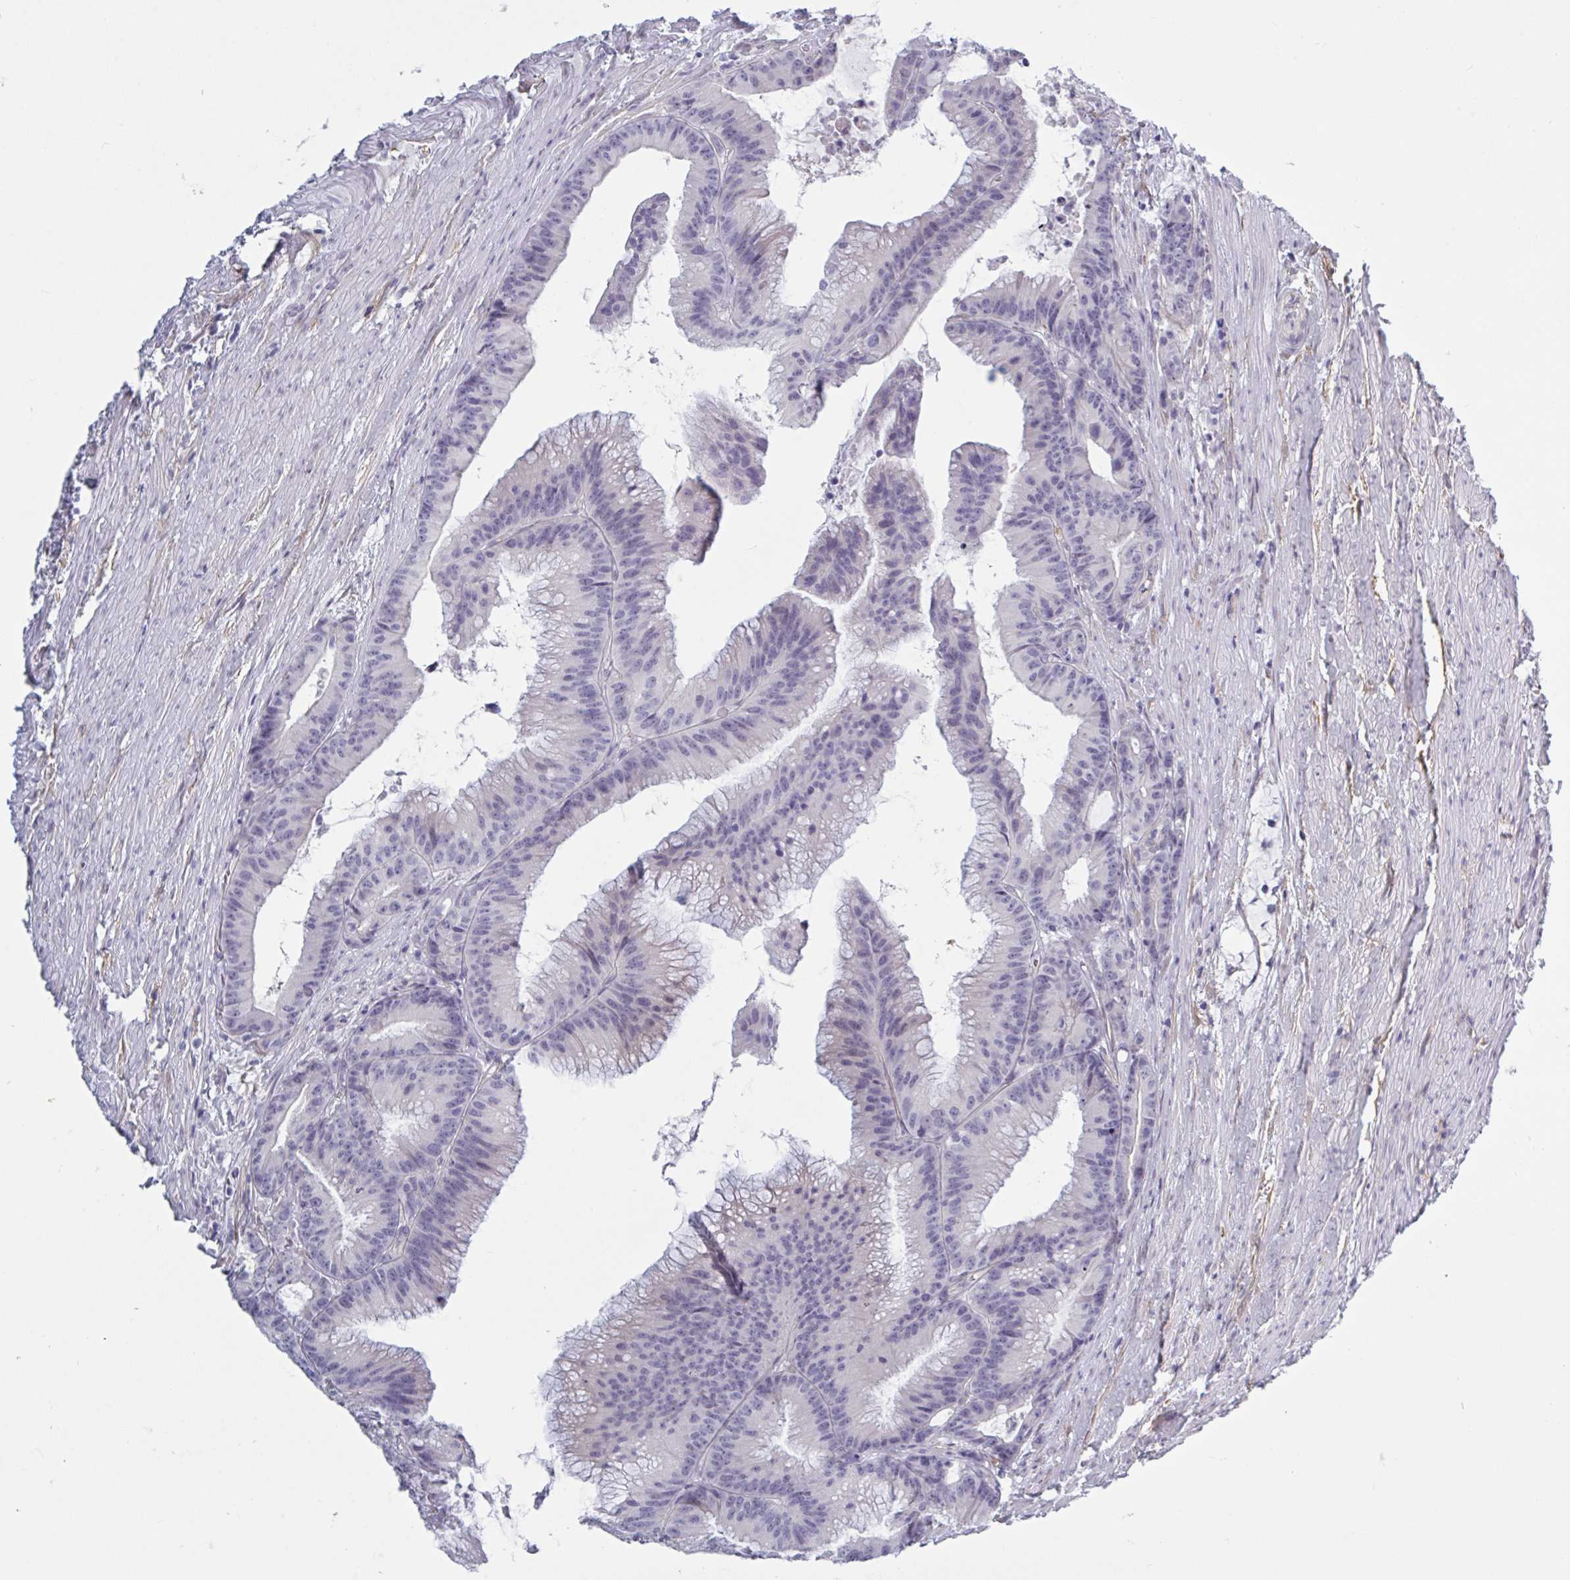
{"staining": {"intensity": "negative", "quantity": "none", "location": "none"}, "tissue": "colorectal cancer", "cell_type": "Tumor cells", "image_type": "cancer", "snomed": [{"axis": "morphology", "description": "Adenocarcinoma, NOS"}, {"axis": "topography", "description": "Colon"}], "caption": "This is an immunohistochemistry (IHC) photomicrograph of adenocarcinoma (colorectal). There is no staining in tumor cells.", "gene": "TCEAL8", "patient": {"sex": "female", "age": 78}}